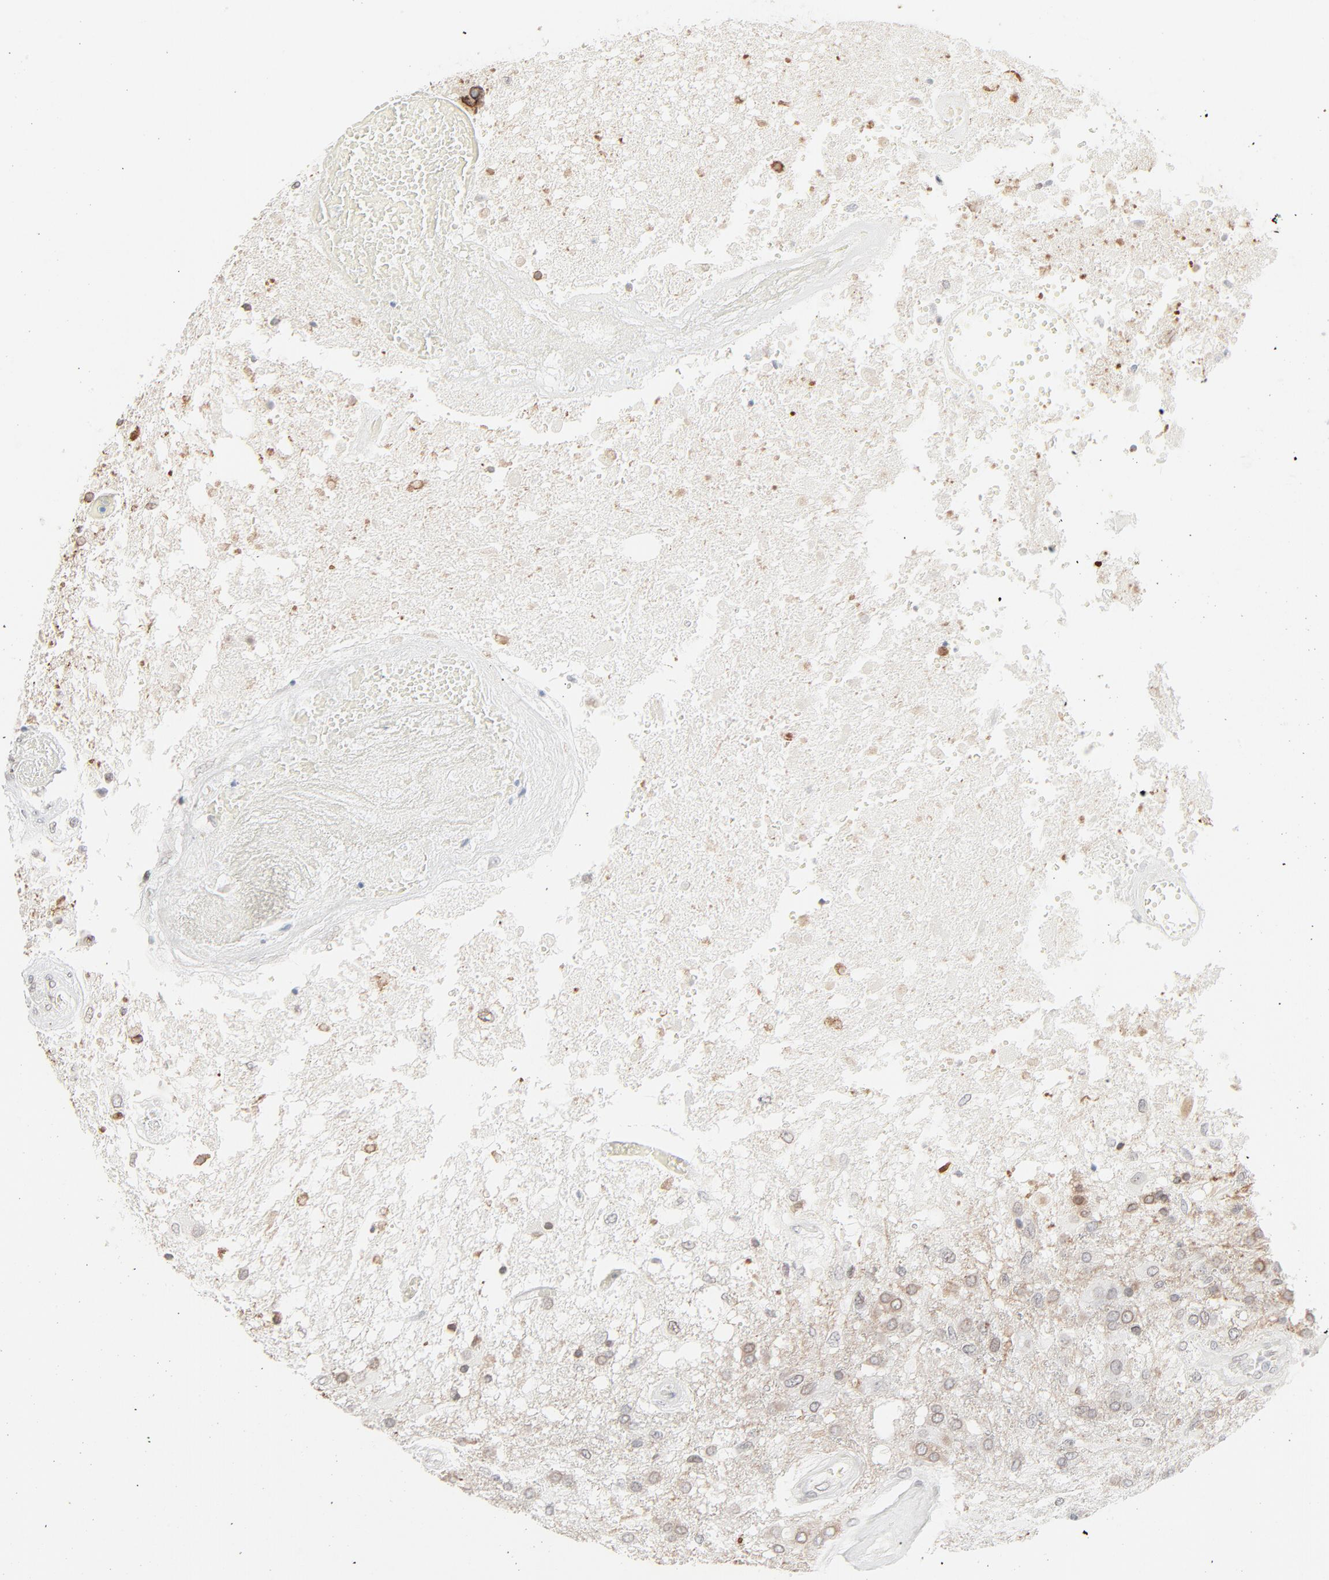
{"staining": {"intensity": "weak", "quantity": "<25%", "location": "cytoplasmic/membranous,nuclear"}, "tissue": "glioma", "cell_type": "Tumor cells", "image_type": "cancer", "snomed": [{"axis": "morphology", "description": "Glioma, malignant, High grade"}, {"axis": "topography", "description": "Cerebral cortex"}], "caption": "IHC photomicrograph of neoplastic tissue: human glioma stained with DAB (3,3'-diaminobenzidine) reveals no significant protein positivity in tumor cells.", "gene": "MAD1L1", "patient": {"sex": "male", "age": 79}}